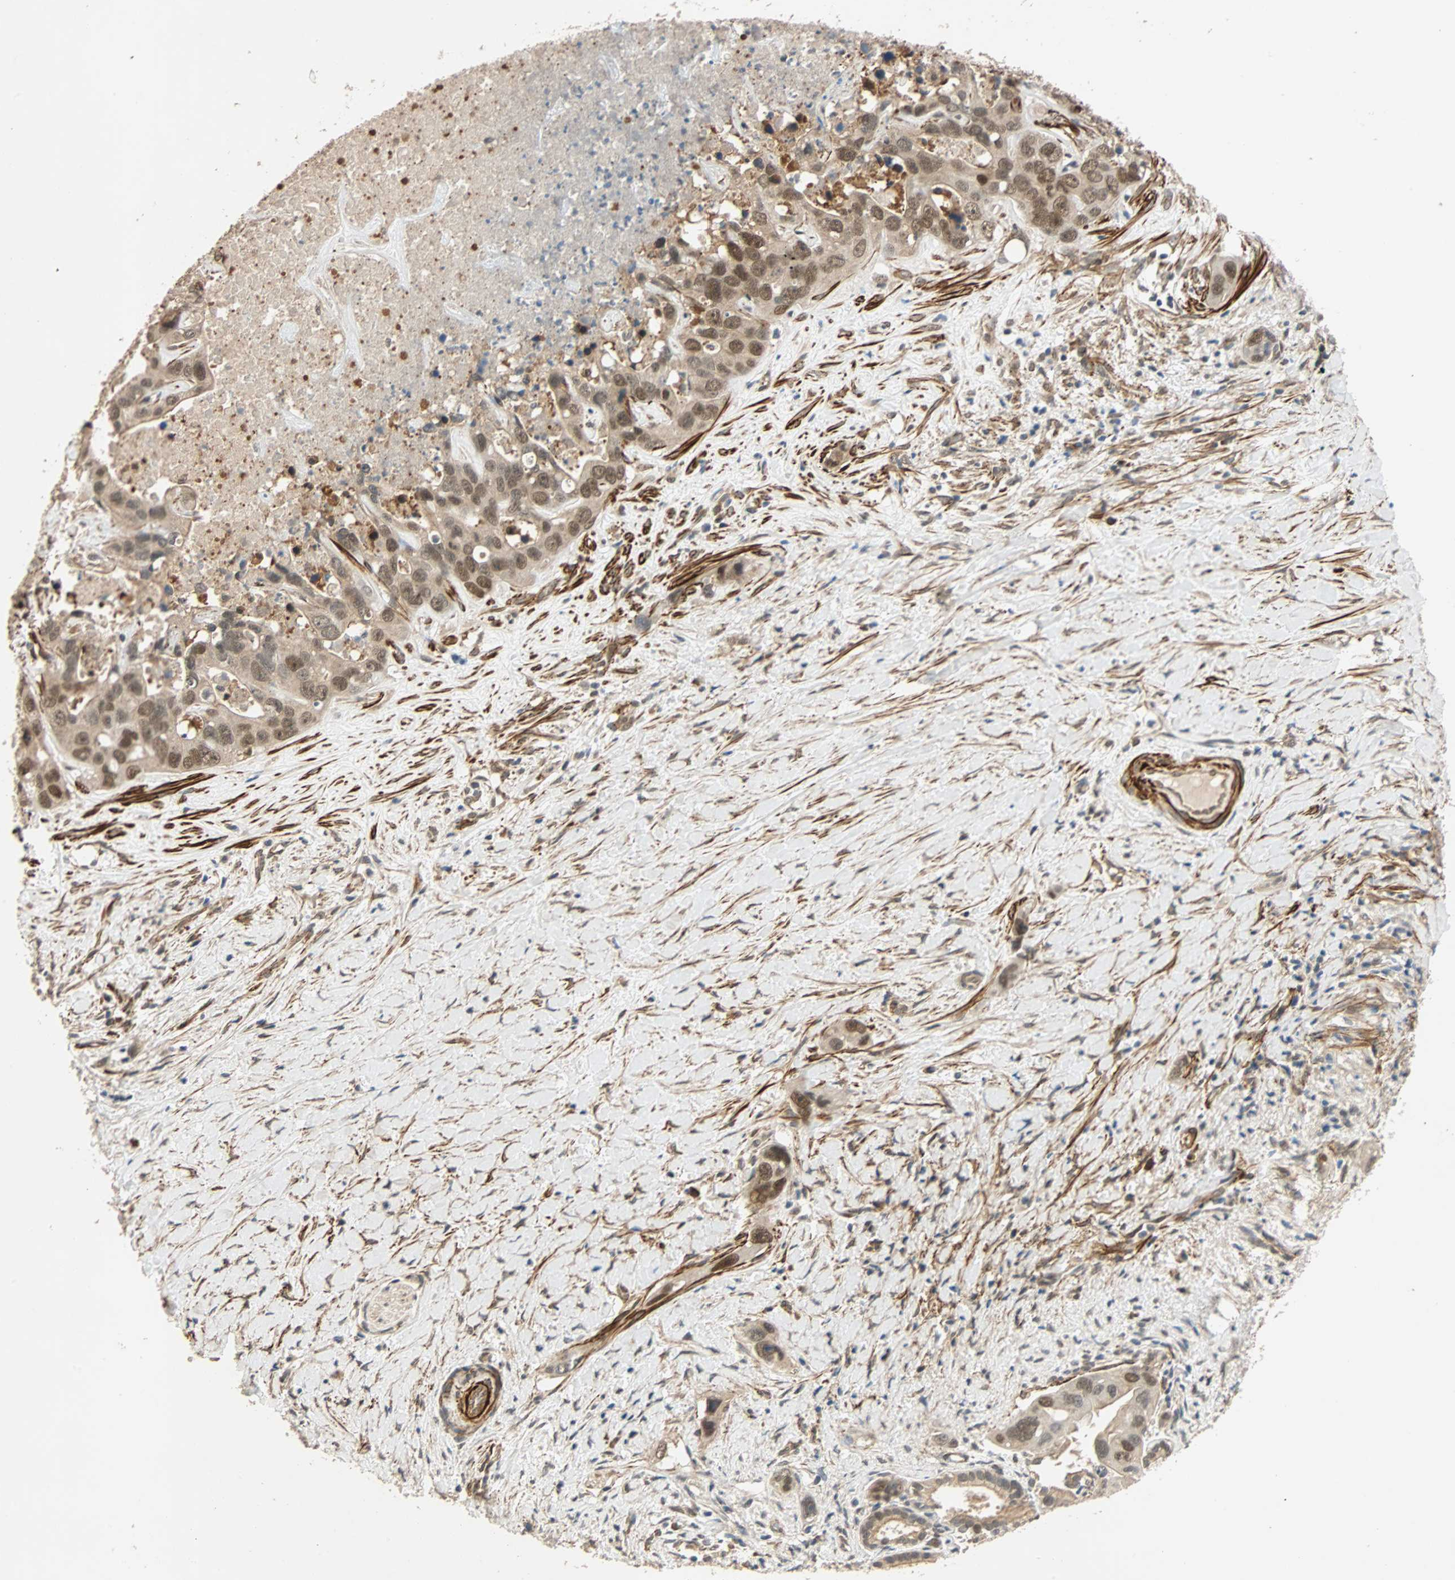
{"staining": {"intensity": "moderate", "quantity": ">75%", "location": "cytoplasmic/membranous,nuclear"}, "tissue": "liver cancer", "cell_type": "Tumor cells", "image_type": "cancer", "snomed": [{"axis": "morphology", "description": "Cholangiocarcinoma"}, {"axis": "topography", "description": "Liver"}], "caption": "Human liver cholangiocarcinoma stained with a brown dye exhibits moderate cytoplasmic/membranous and nuclear positive staining in about >75% of tumor cells.", "gene": "QSER1", "patient": {"sex": "female", "age": 65}}